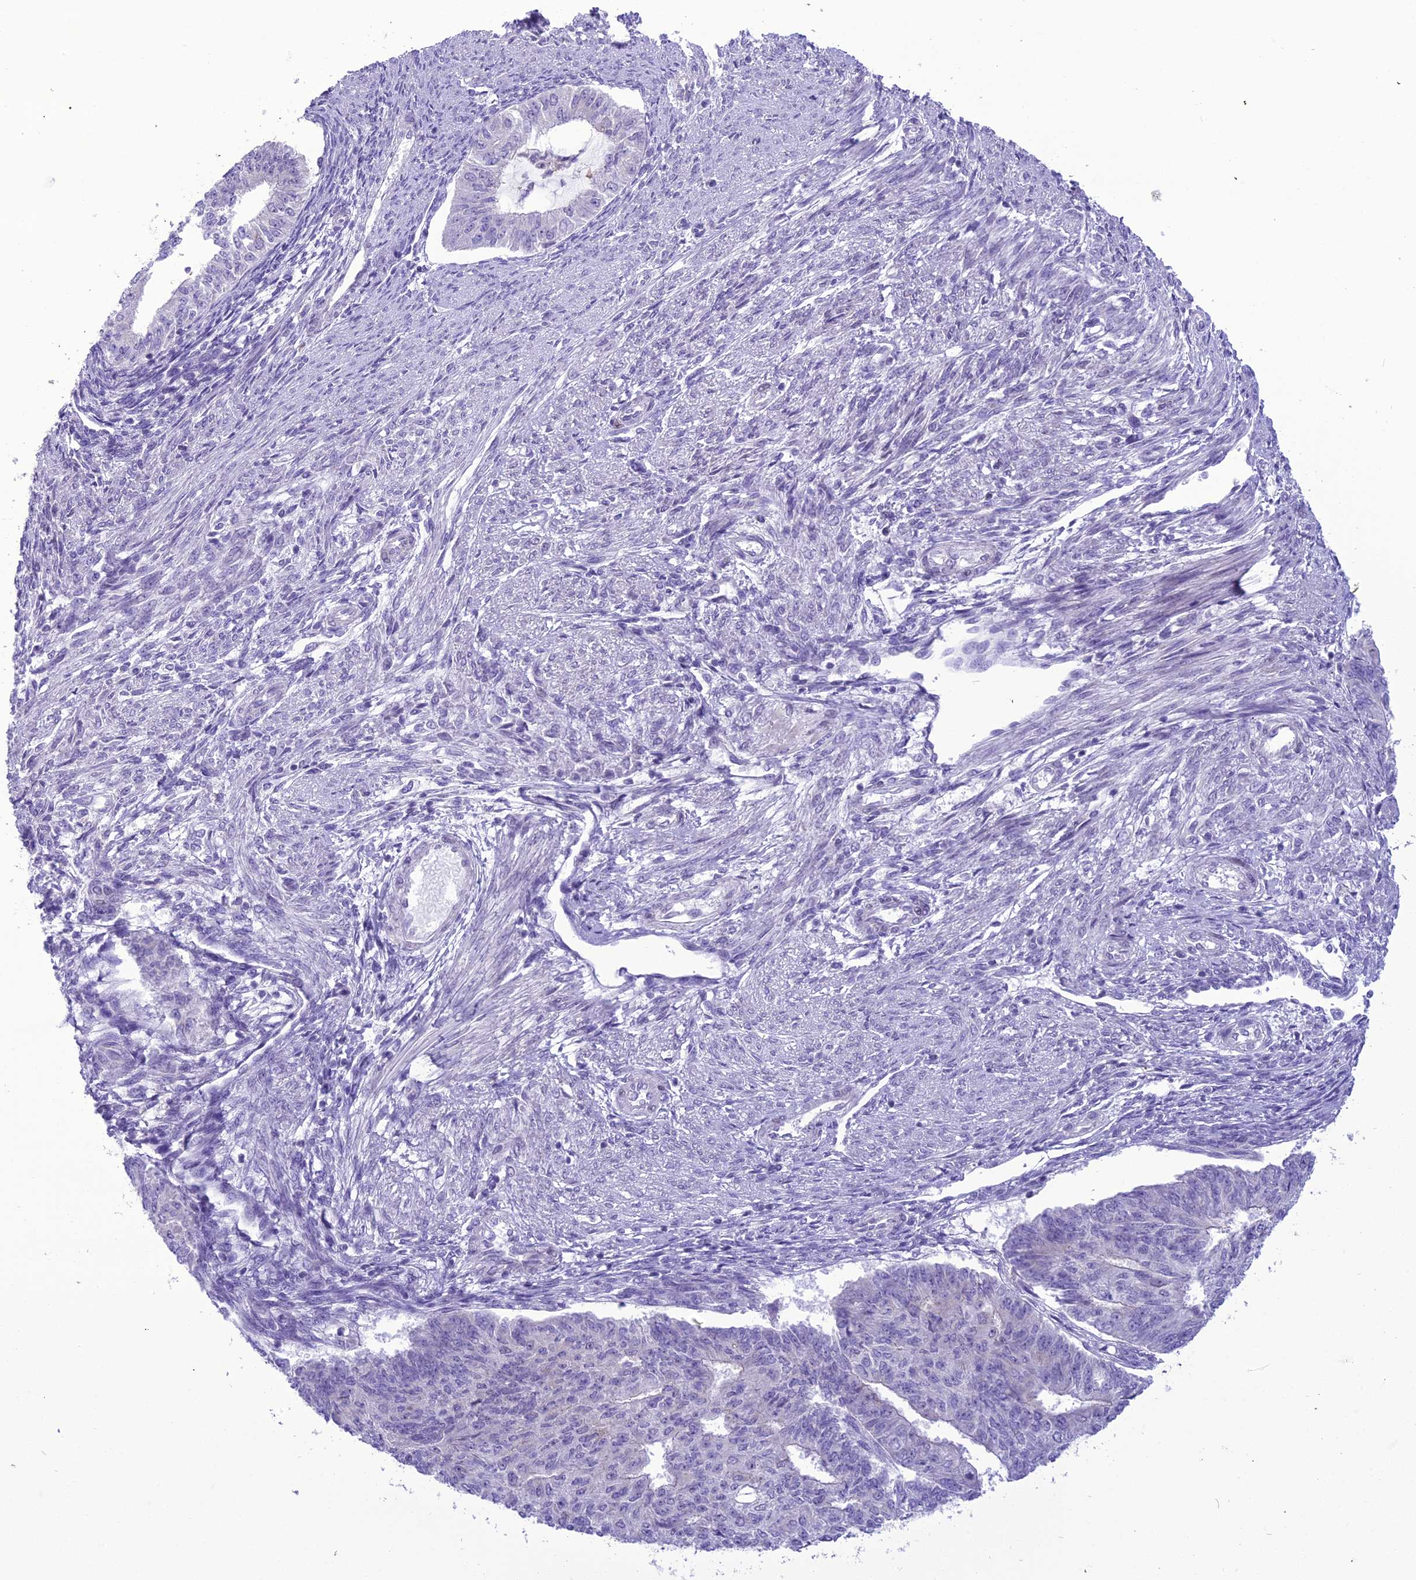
{"staining": {"intensity": "negative", "quantity": "none", "location": "none"}, "tissue": "endometrial cancer", "cell_type": "Tumor cells", "image_type": "cancer", "snomed": [{"axis": "morphology", "description": "Adenocarcinoma, NOS"}, {"axis": "topography", "description": "Endometrium"}], "caption": "Tumor cells show no significant protein positivity in endometrial cancer (adenocarcinoma).", "gene": "B9D2", "patient": {"sex": "female", "age": 32}}